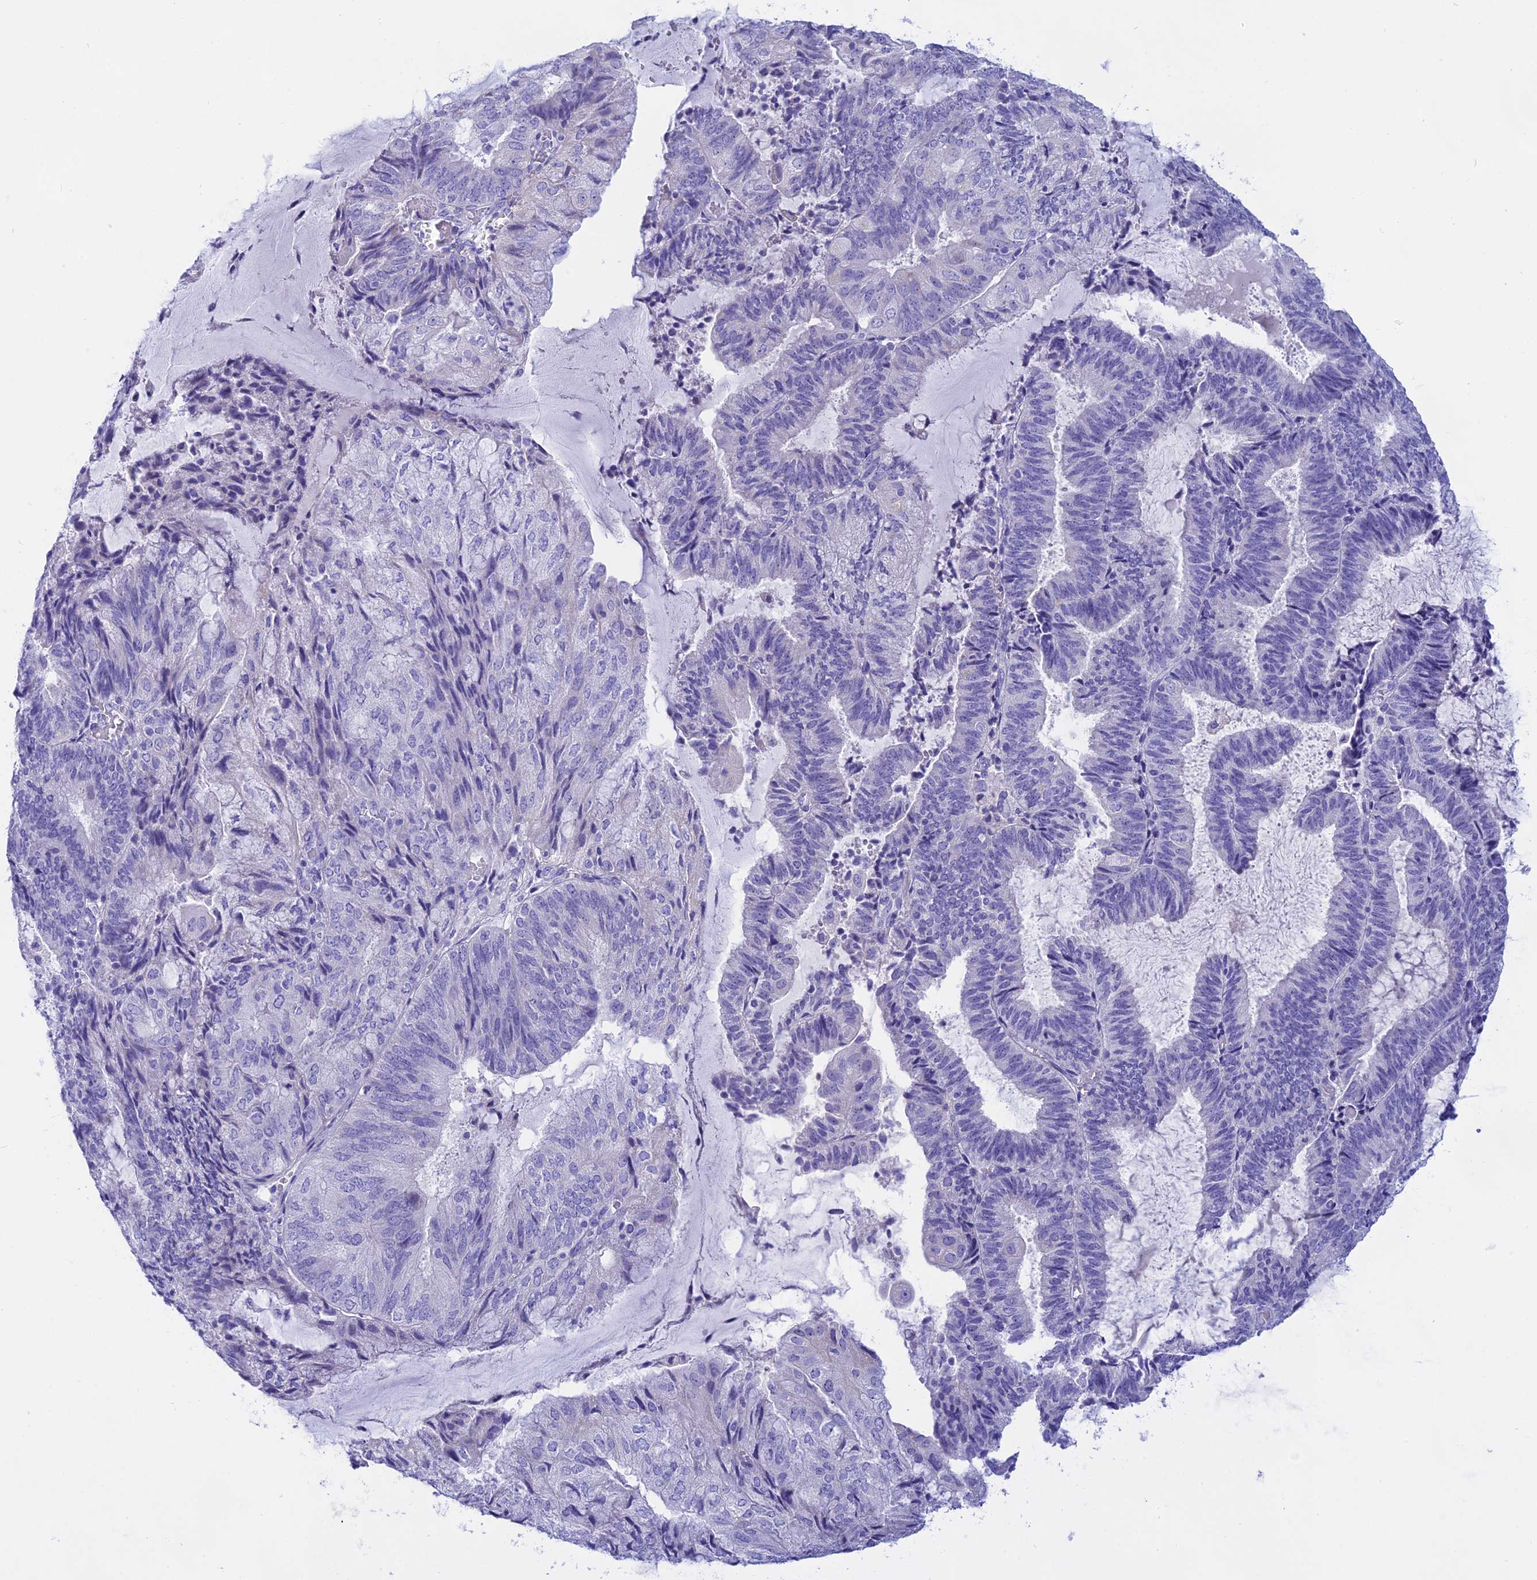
{"staining": {"intensity": "negative", "quantity": "none", "location": "none"}, "tissue": "endometrial cancer", "cell_type": "Tumor cells", "image_type": "cancer", "snomed": [{"axis": "morphology", "description": "Adenocarcinoma, NOS"}, {"axis": "topography", "description": "Endometrium"}], "caption": "Tumor cells show no significant staining in adenocarcinoma (endometrial).", "gene": "ISCA1", "patient": {"sex": "female", "age": 81}}